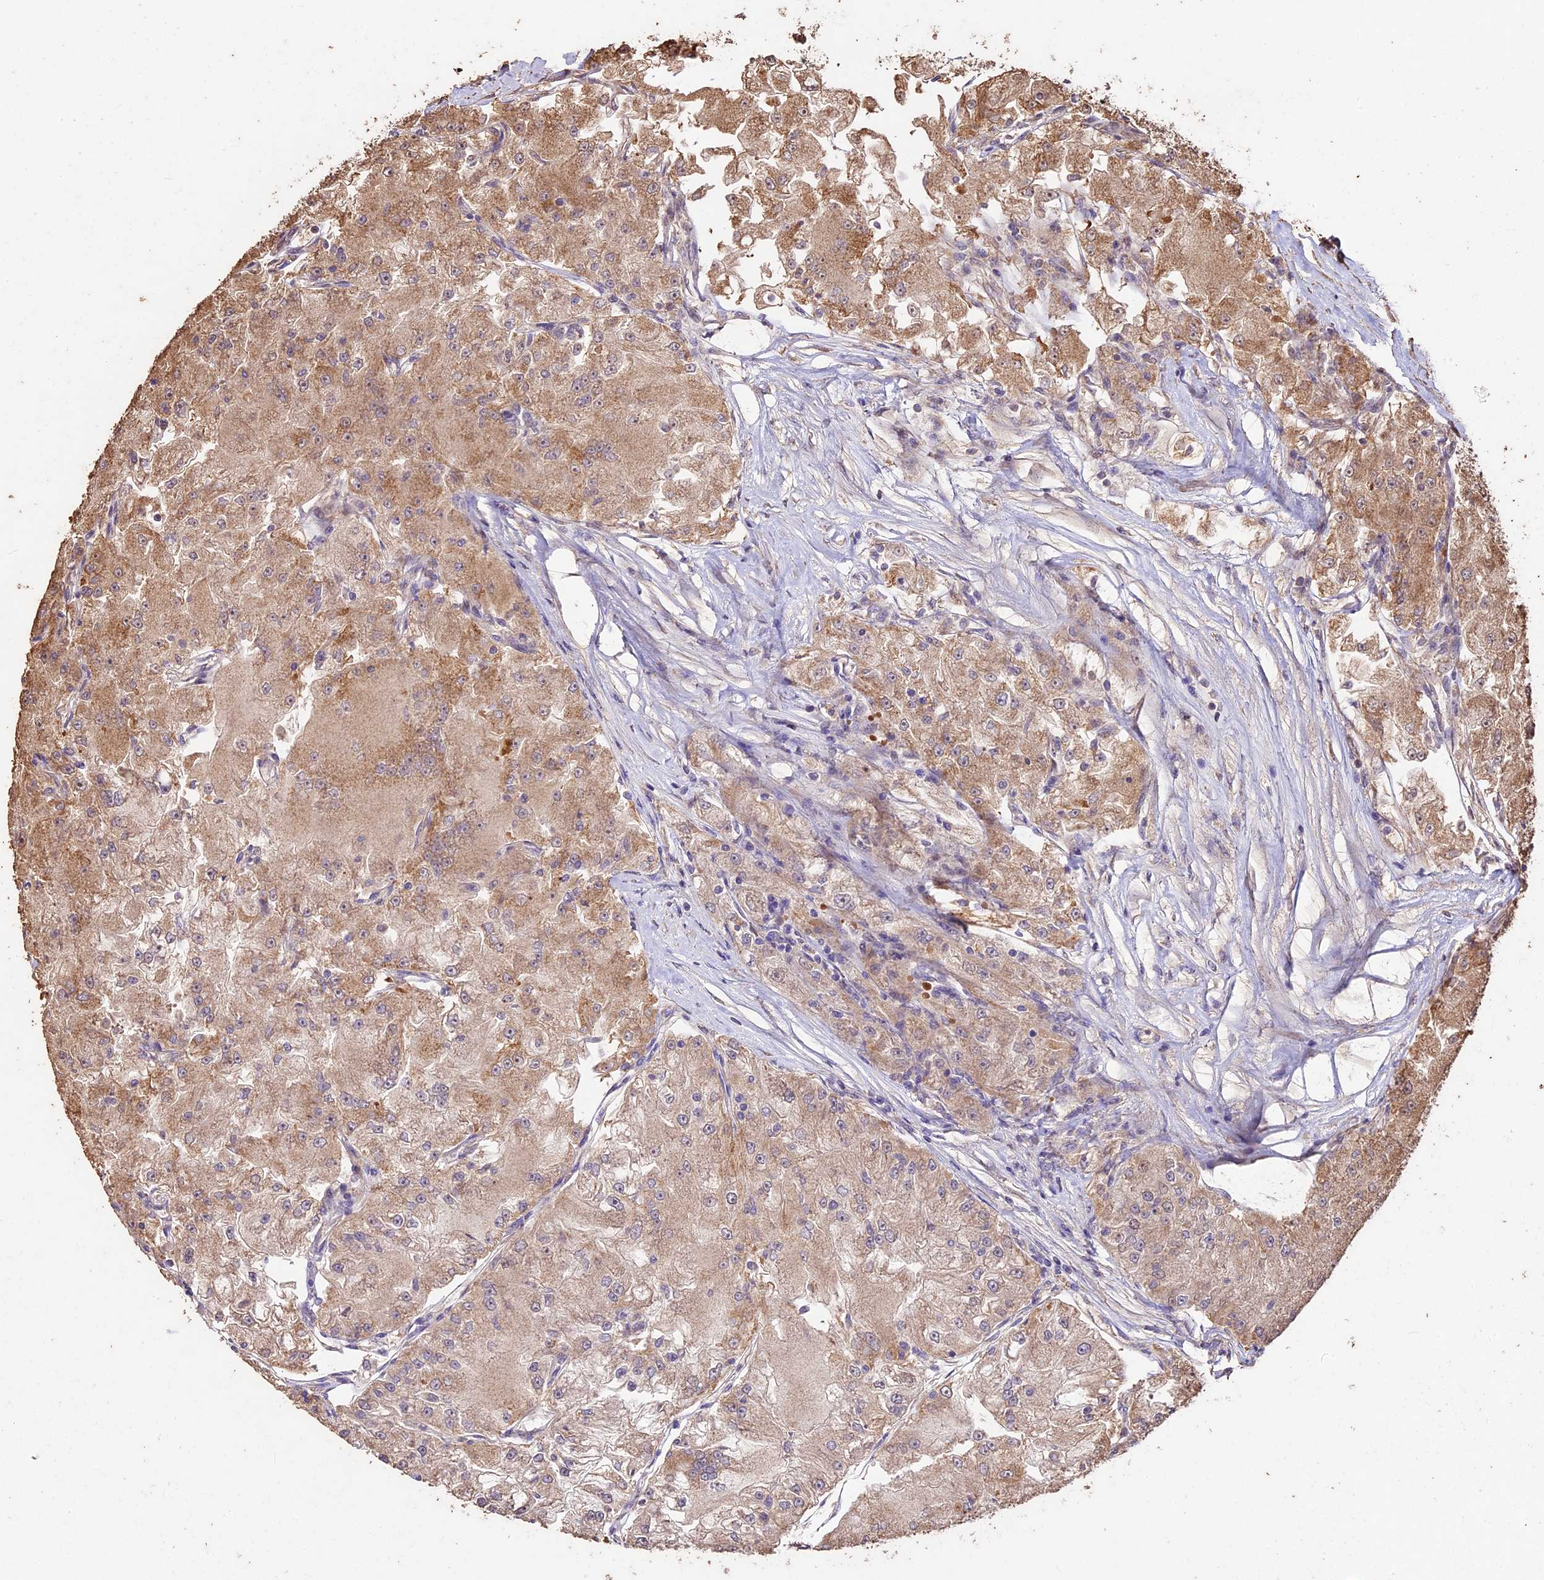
{"staining": {"intensity": "moderate", "quantity": ">75%", "location": "cytoplasmic/membranous"}, "tissue": "renal cancer", "cell_type": "Tumor cells", "image_type": "cancer", "snomed": [{"axis": "morphology", "description": "Adenocarcinoma, NOS"}, {"axis": "topography", "description": "Kidney"}], "caption": "A high-resolution photomicrograph shows immunohistochemistry staining of adenocarcinoma (renal), which exhibits moderate cytoplasmic/membranous staining in about >75% of tumor cells. The staining was performed using DAB (3,3'-diaminobenzidine), with brown indicating positive protein expression. Nuclei are stained blue with hematoxylin.", "gene": "CRLF1", "patient": {"sex": "female", "age": 72}}